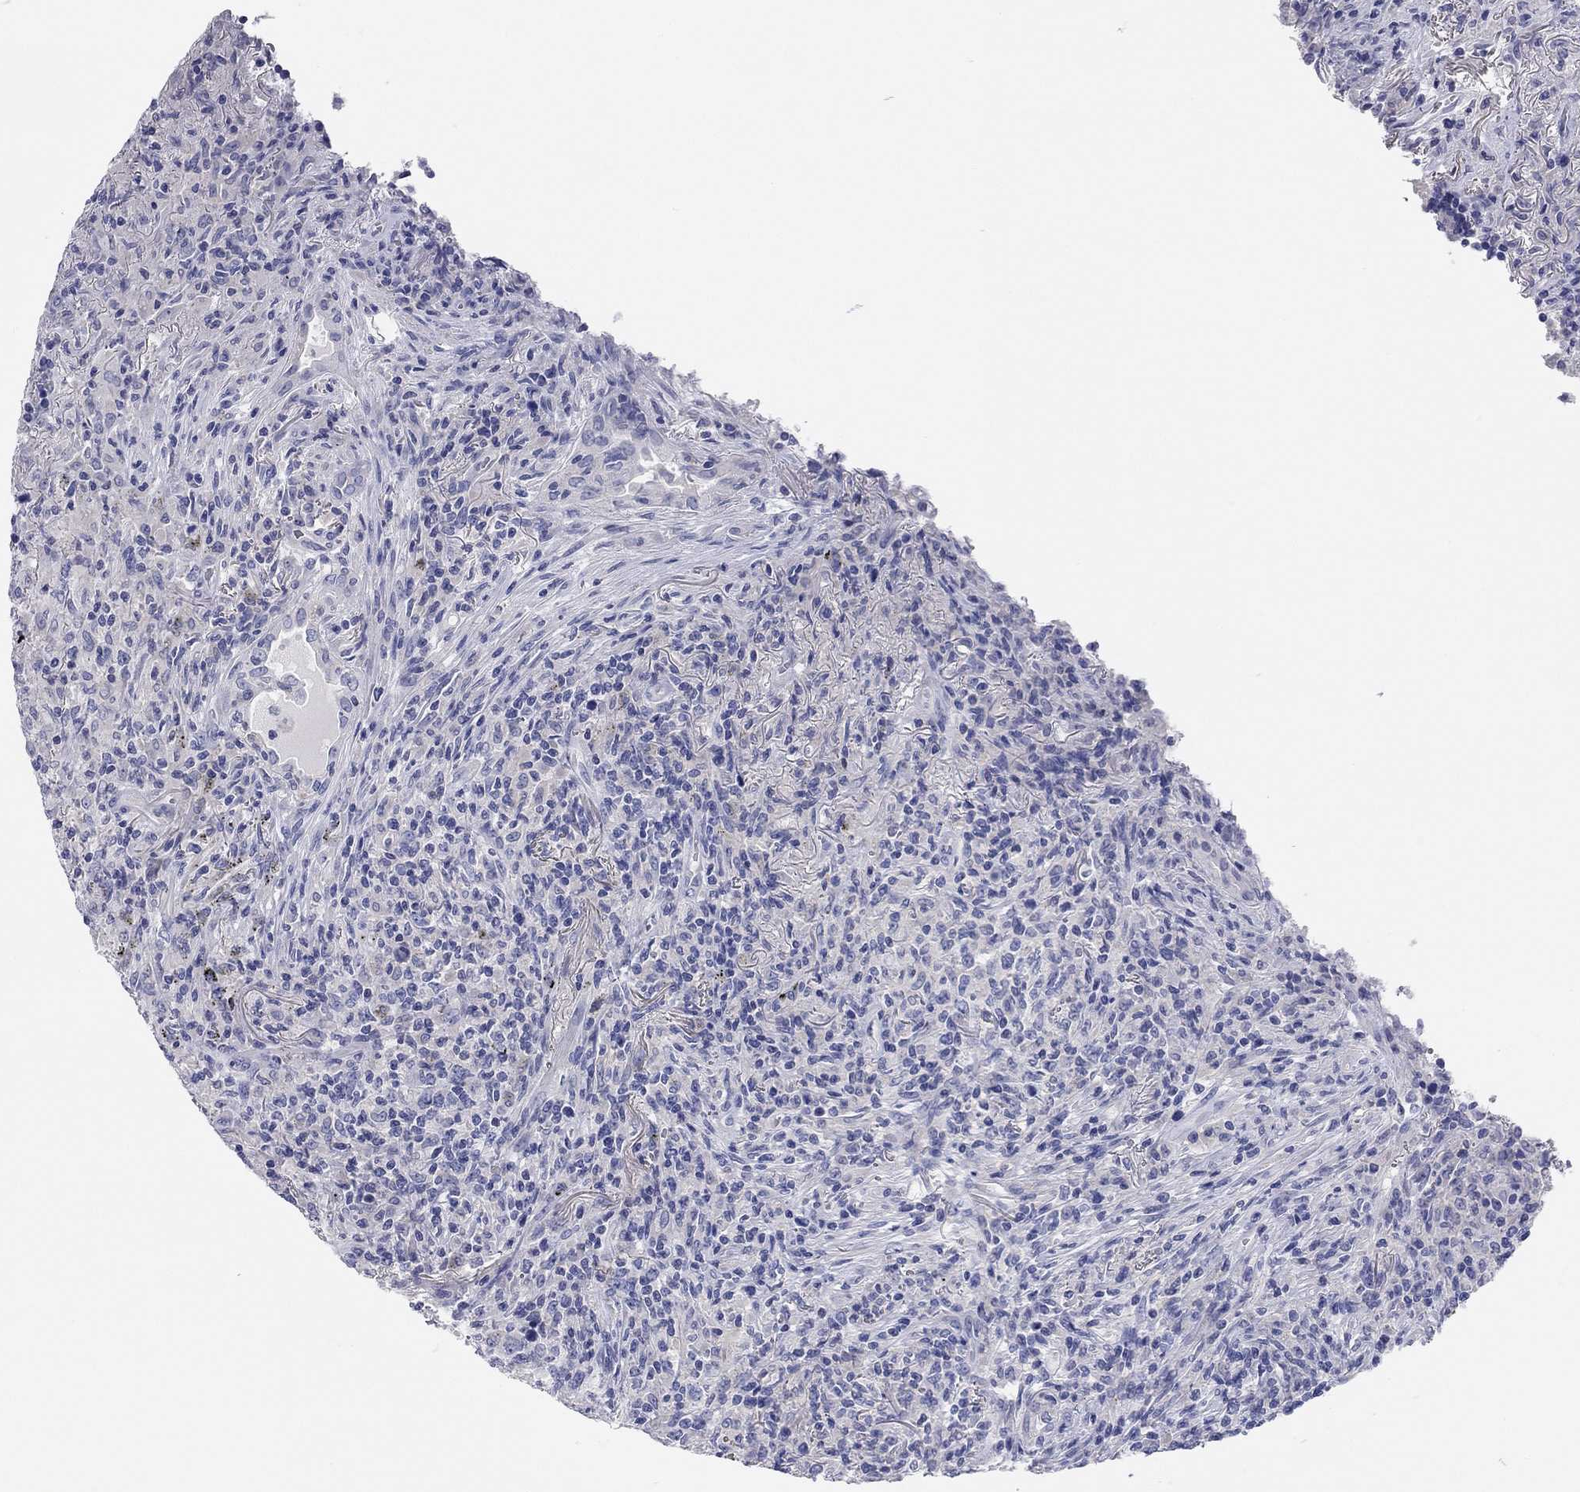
{"staining": {"intensity": "negative", "quantity": "none", "location": "none"}, "tissue": "lymphoma", "cell_type": "Tumor cells", "image_type": "cancer", "snomed": [{"axis": "morphology", "description": "Malignant lymphoma, non-Hodgkin's type, High grade"}, {"axis": "topography", "description": "Lung"}], "caption": "High magnification brightfield microscopy of malignant lymphoma, non-Hodgkin's type (high-grade) stained with DAB (3,3'-diaminobenzidine) (brown) and counterstained with hematoxylin (blue): tumor cells show no significant expression.", "gene": "TMEM221", "patient": {"sex": "male", "age": 79}}